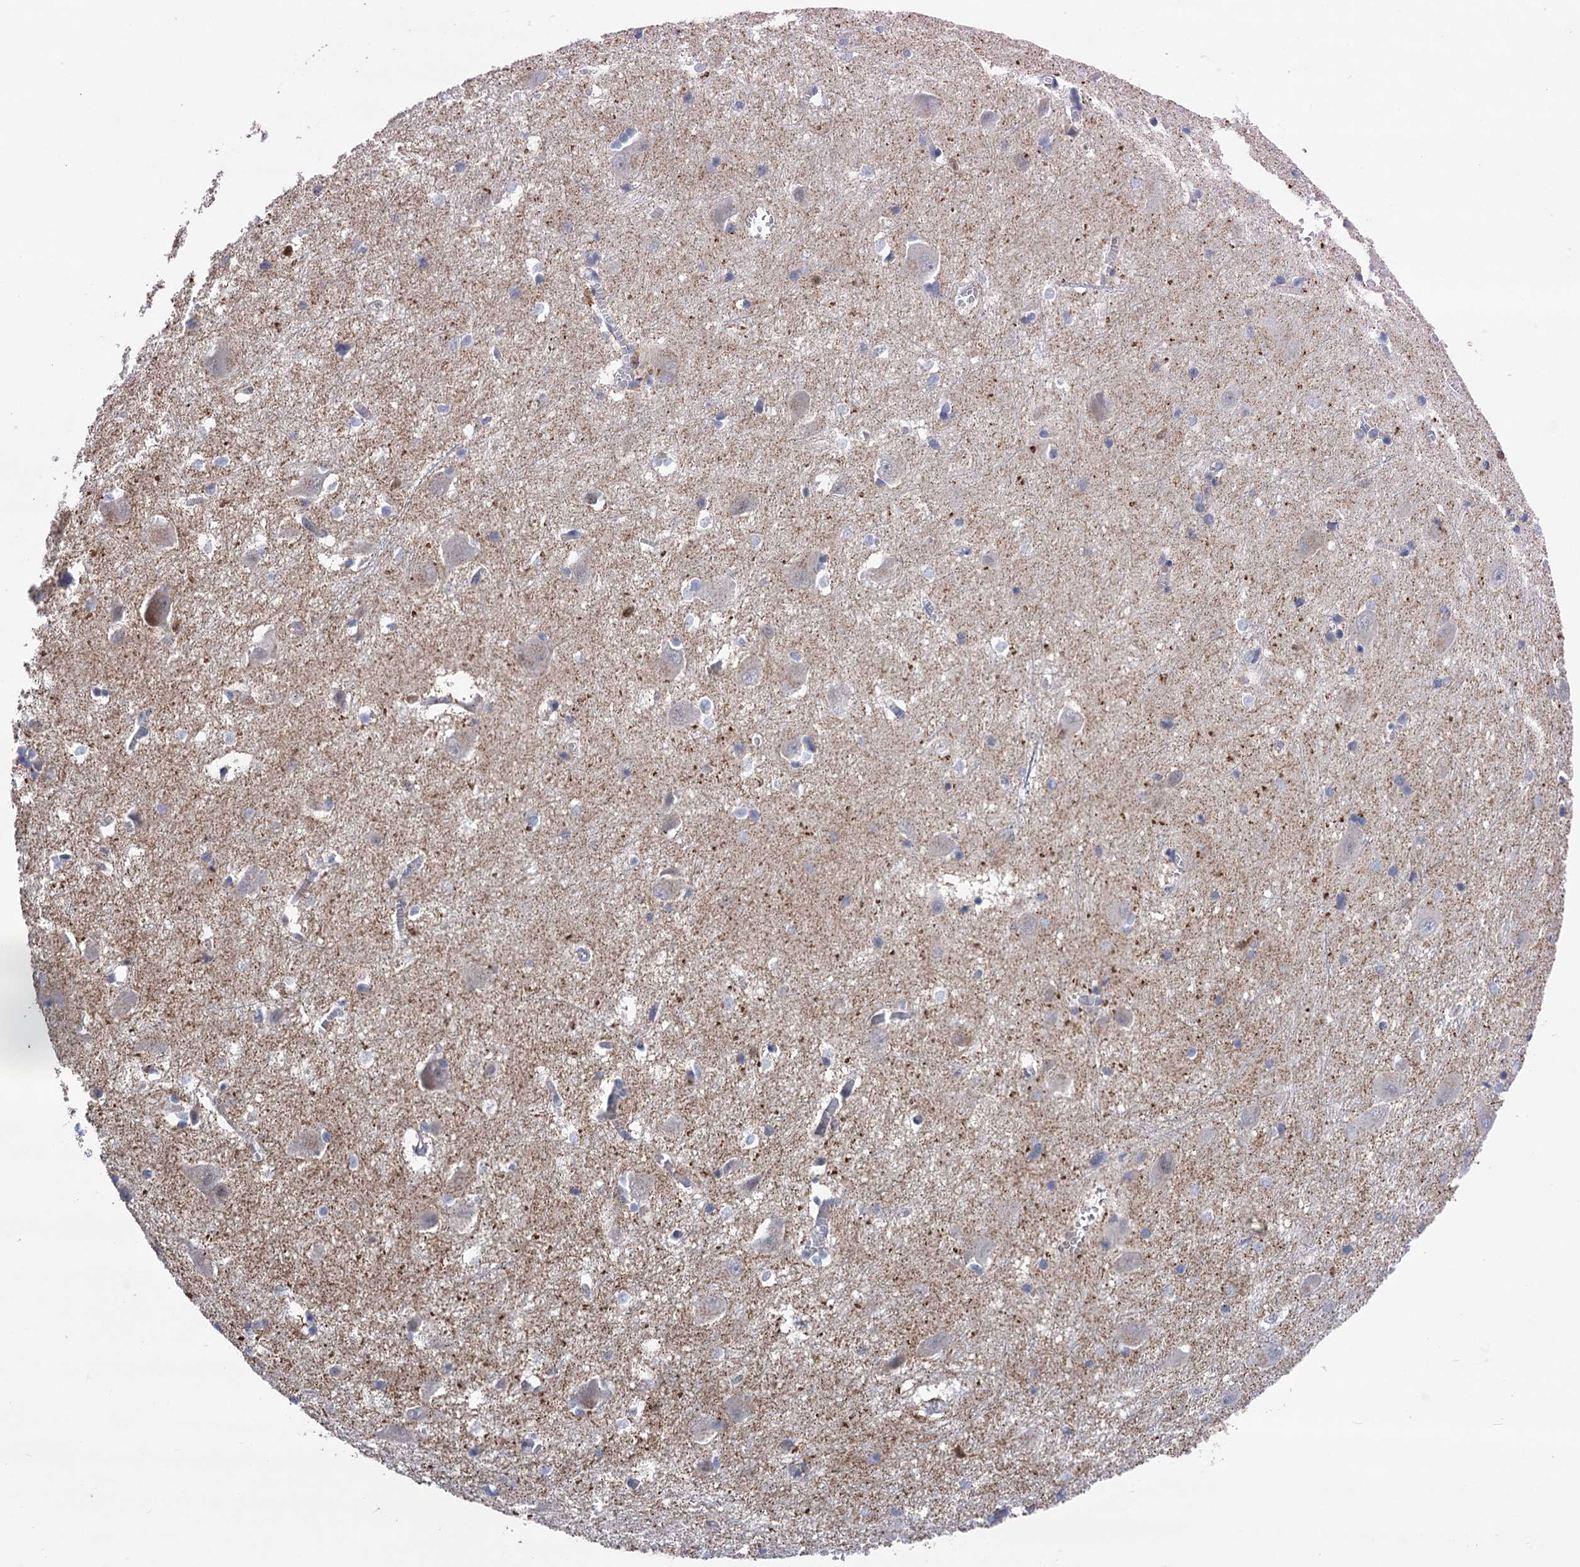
{"staining": {"intensity": "negative", "quantity": "none", "location": "none"}, "tissue": "caudate", "cell_type": "Glial cells", "image_type": "normal", "snomed": [{"axis": "morphology", "description": "Normal tissue, NOS"}, {"axis": "topography", "description": "Lateral ventricle wall"}], "caption": "Protein analysis of unremarkable caudate demonstrates no significant staining in glial cells. (Brightfield microscopy of DAB immunohistochemistry (IHC) at high magnification).", "gene": "ZNRD2", "patient": {"sex": "male", "age": 37}}